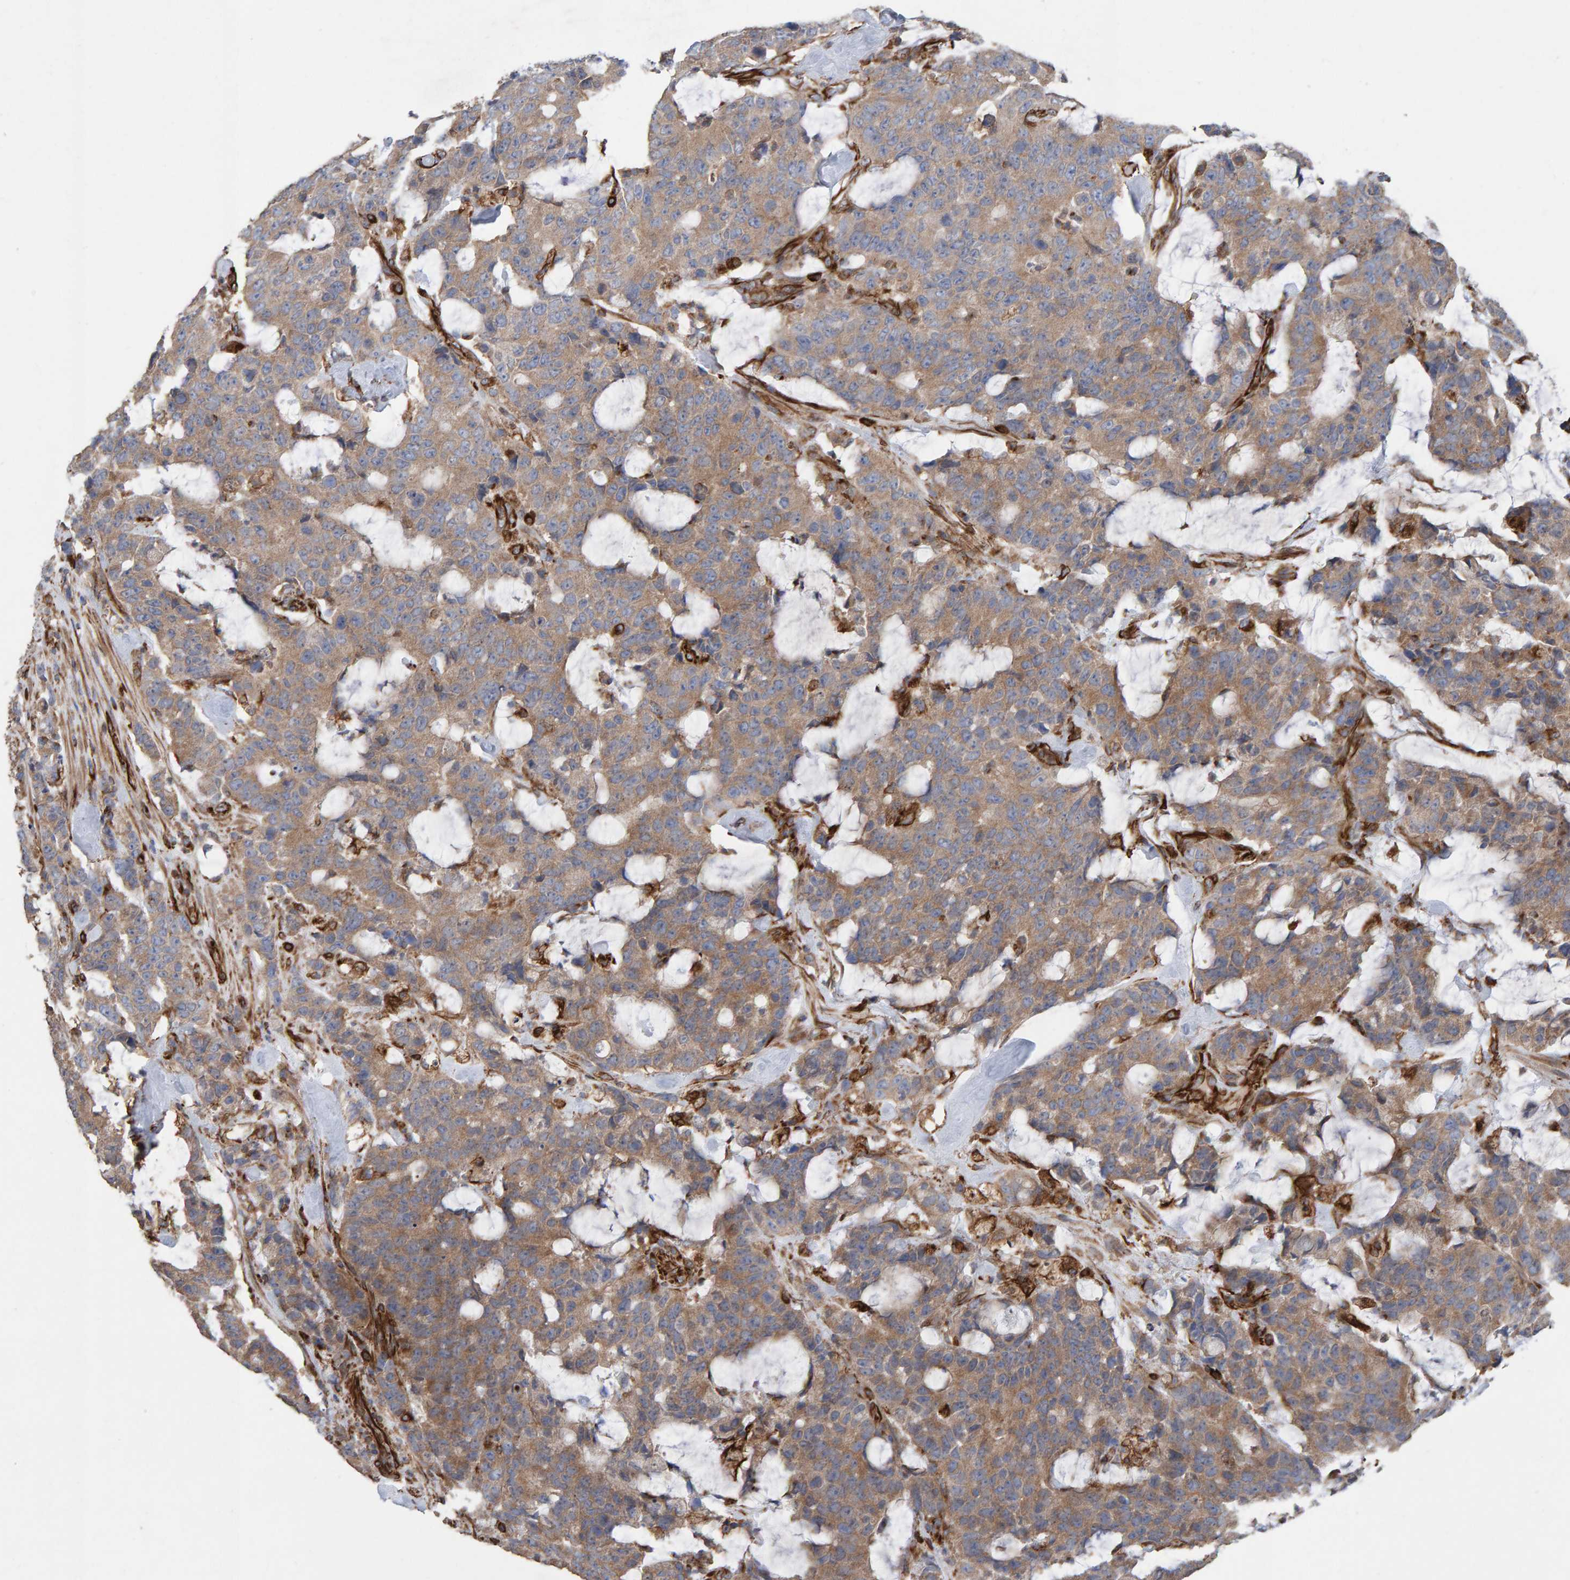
{"staining": {"intensity": "weak", "quantity": ">75%", "location": "cytoplasmic/membranous"}, "tissue": "colorectal cancer", "cell_type": "Tumor cells", "image_type": "cancer", "snomed": [{"axis": "morphology", "description": "Adenocarcinoma, NOS"}, {"axis": "topography", "description": "Colon"}], "caption": "About >75% of tumor cells in human adenocarcinoma (colorectal) display weak cytoplasmic/membranous protein expression as visualized by brown immunohistochemical staining.", "gene": "ZNF347", "patient": {"sex": "female", "age": 86}}